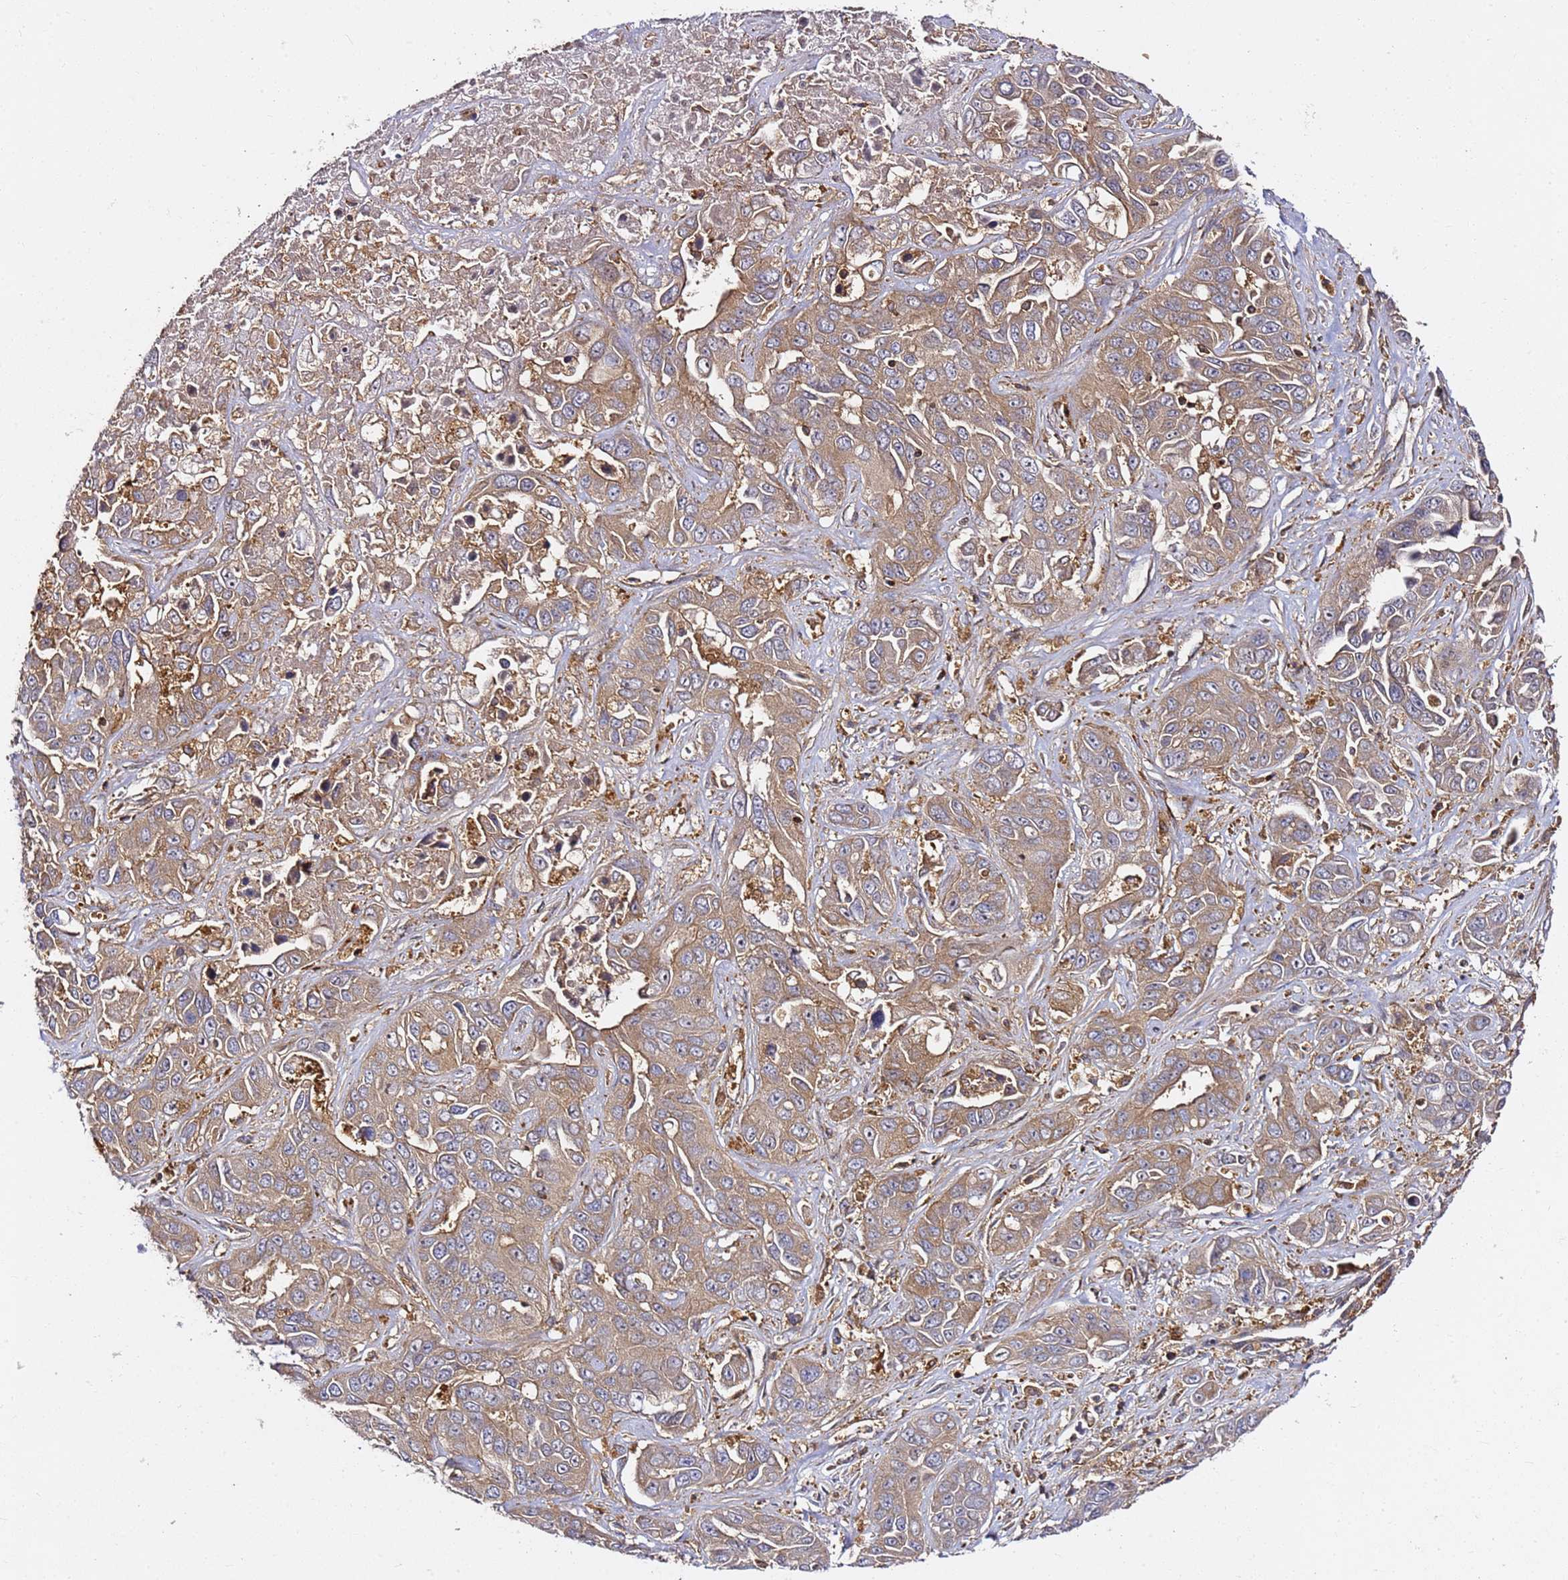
{"staining": {"intensity": "moderate", "quantity": ">75%", "location": "cytoplasmic/membranous"}, "tissue": "liver cancer", "cell_type": "Tumor cells", "image_type": "cancer", "snomed": [{"axis": "morphology", "description": "Cholangiocarcinoma"}, {"axis": "topography", "description": "Liver"}], "caption": "Liver cholangiocarcinoma stained with a brown dye reveals moderate cytoplasmic/membranous positive expression in approximately >75% of tumor cells.", "gene": "PRMT7", "patient": {"sex": "female", "age": 52}}